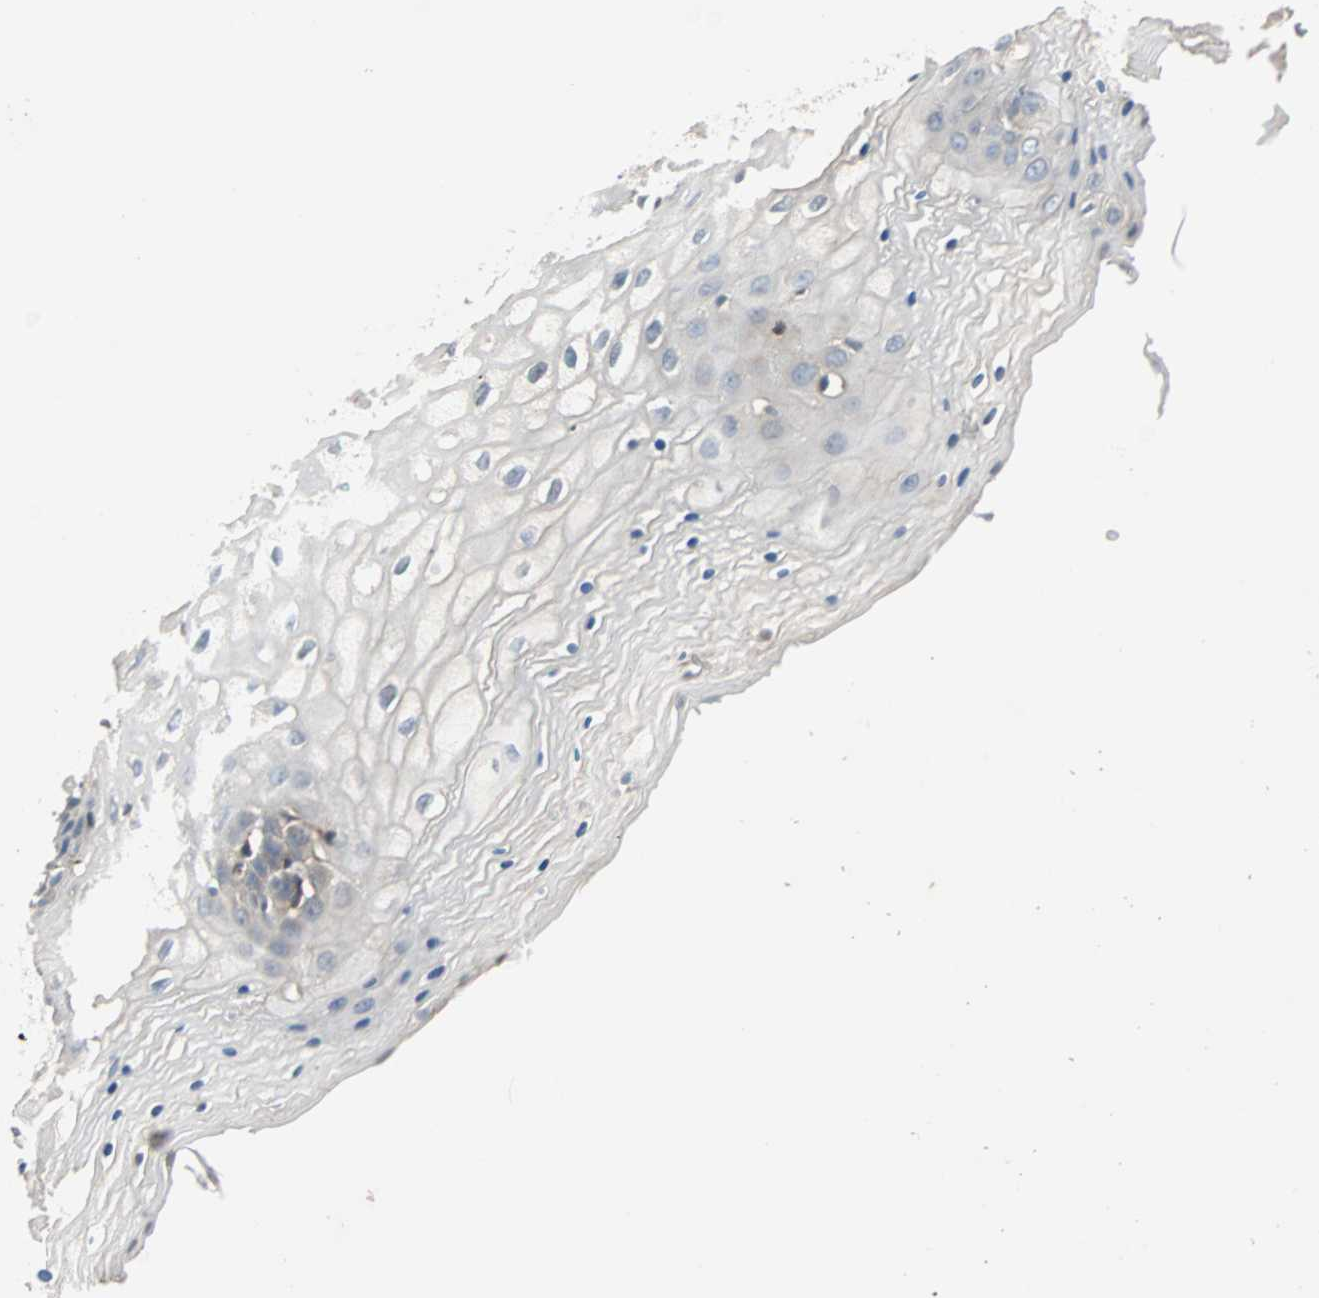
{"staining": {"intensity": "negative", "quantity": "none", "location": "none"}, "tissue": "vagina", "cell_type": "Squamous epithelial cells", "image_type": "normal", "snomed": [{"axis": "morphology", "description": "Normal tissue, NOS"}, {"axis": "topography", "description": "Vagina"}], "caption": "Immunohistochemistry (IHC) image of benign vagina: human vagina stained with DAB (3,3'-diaminobenzidine) exhibits no significant protein staining in squamous epithelial cells.", "gene": "MAP4K1", "patient": {"sex": "female", "age": 34}}